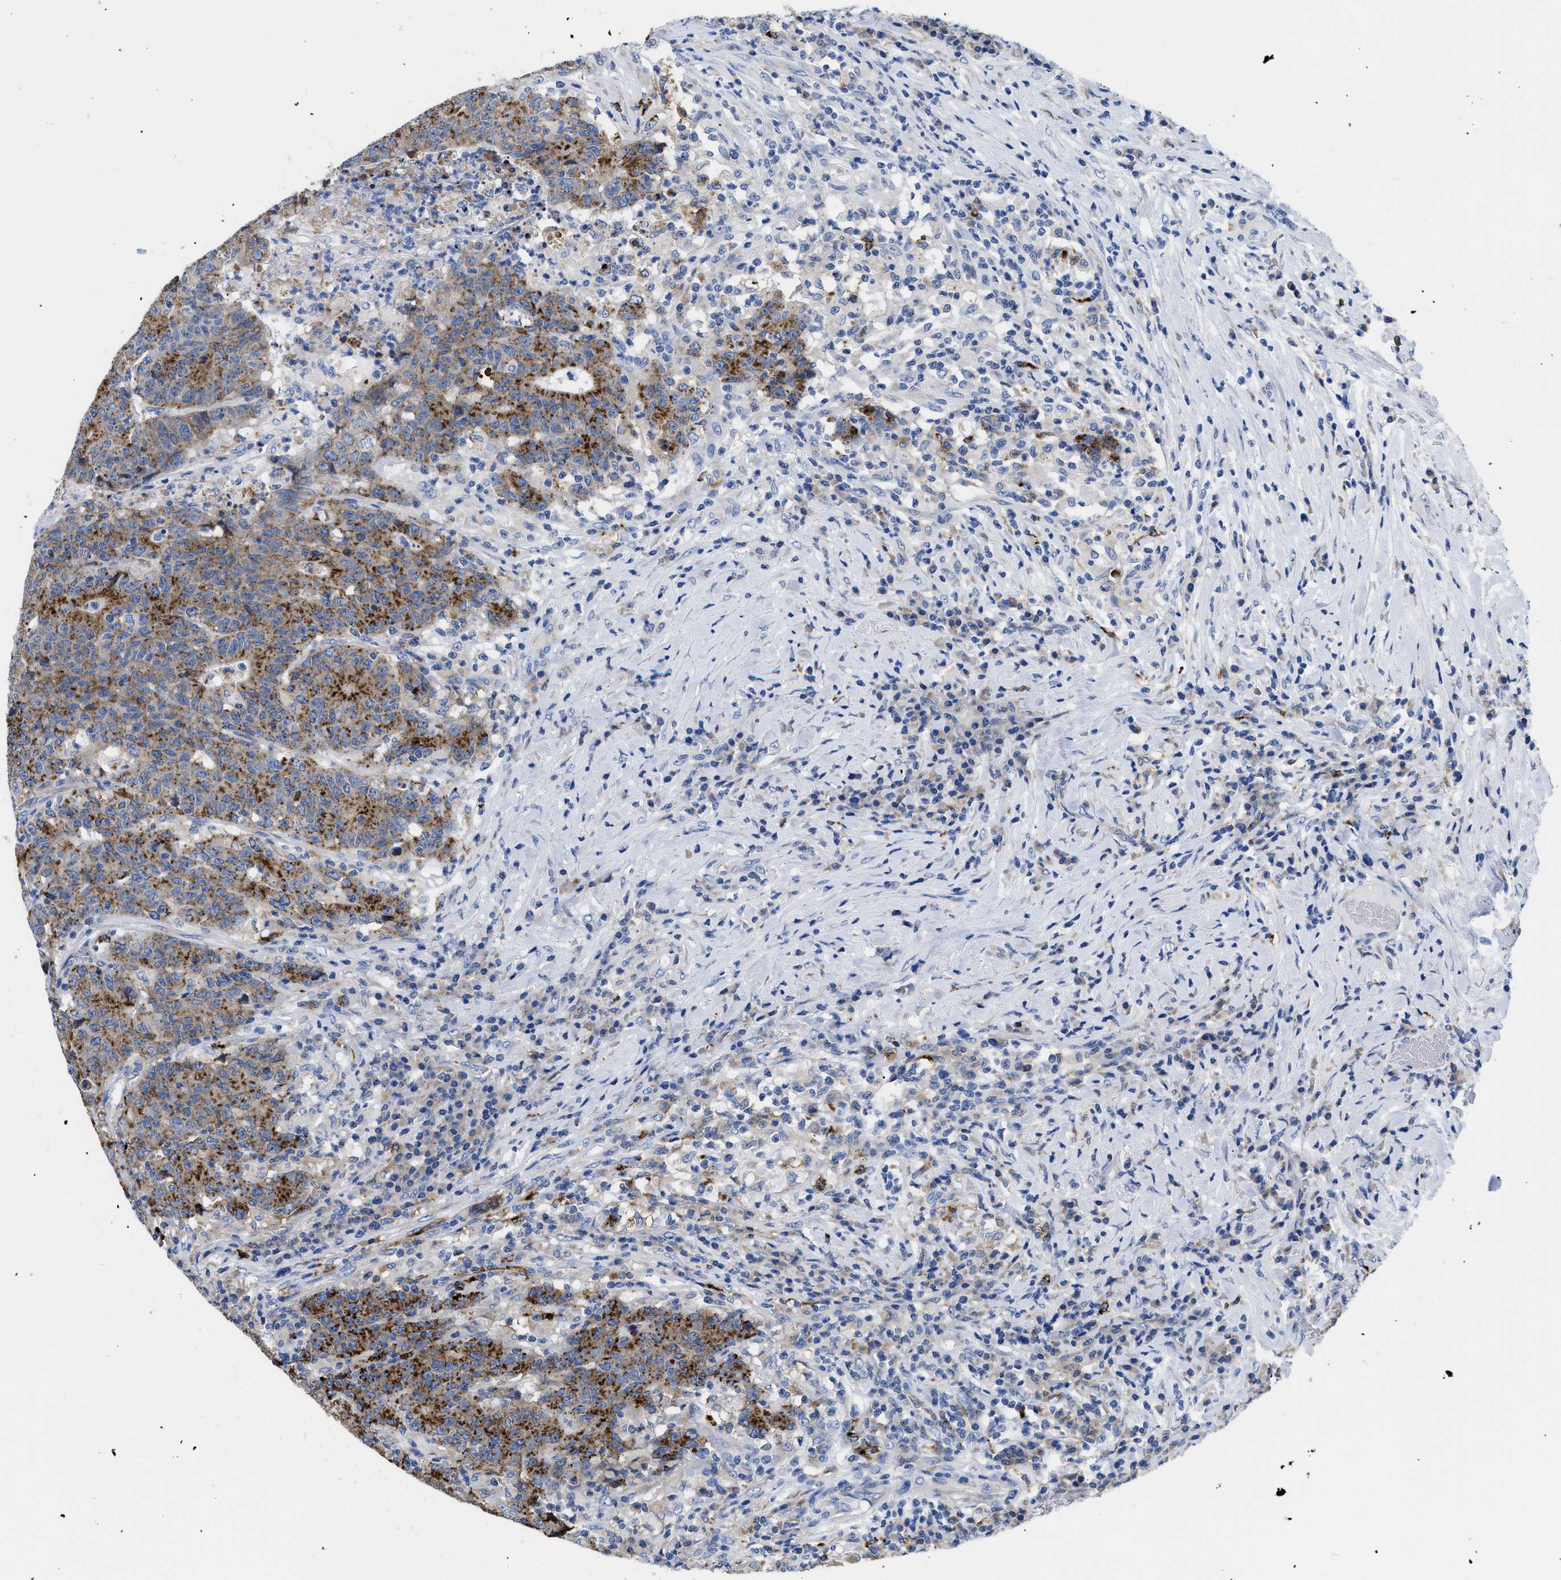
{"staining": {"intensity": "moderate", "quantity": ">75%", "location": "cytoplasmic/membranous"}, "tissue": "colorectal cancer", "cell_type": "Tumor cells", "image_type": "cancer", "snomed": [{"axis": "morphology", "description": "Normal tissue, NOS"}, {"axis": "morphology", "description": "Adenocarcinoma, NOS"}, {"axis": "topography", "description": "Colon"}], "caption": "A high-resolution photomicrograph shows IHC staining of colorectal cancer, which exhibits moderate cytoplasmic/membranous expression in about >75% of tumor cells.", "gene": "HLA-DPA1", "patient": {"sex": "female", "age": 75}}